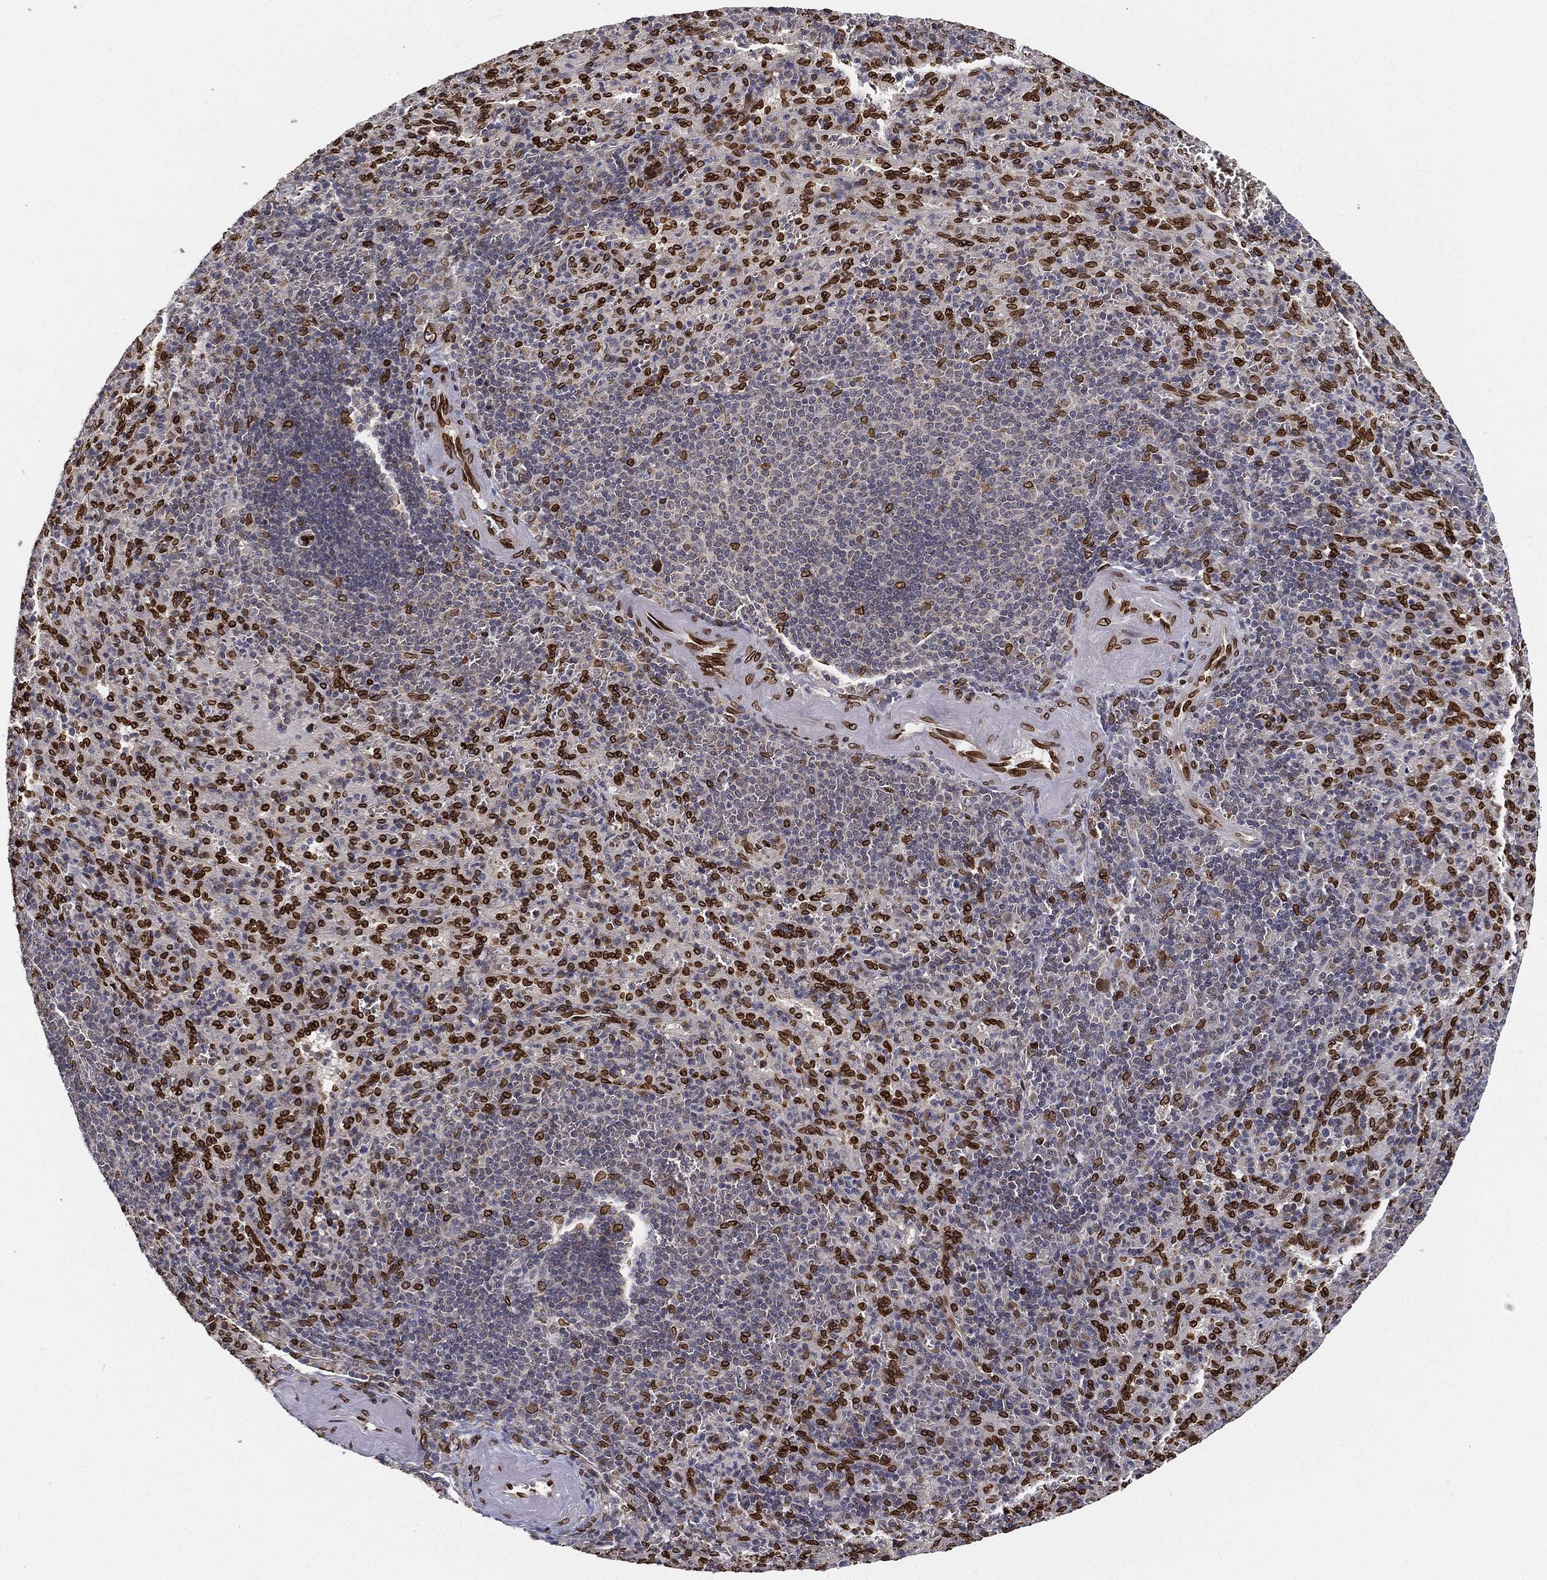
{"staining": {"intensity": "strong", "quantity": "25%-75%", "location": "cytoplasmic/membranous,nuclear"}, "tissue": "spleen", "cell_type": "Cells in red pulp", "image_type": "normal", "snomed": [{"axis": "morphology", "description": "Normal tissue, NOS"}, {"axis": "topography", "description": "Spleen"}], "caption": "Strong cytoplasmic/membranous,nuclear staining for a protein is appreciated in approximately 25%-75% of cells in red pulp of normal spleen using immunohistochemistry (IHC).", "gene": "PALB2", "patient": {"sex": "male", "age": 57}}